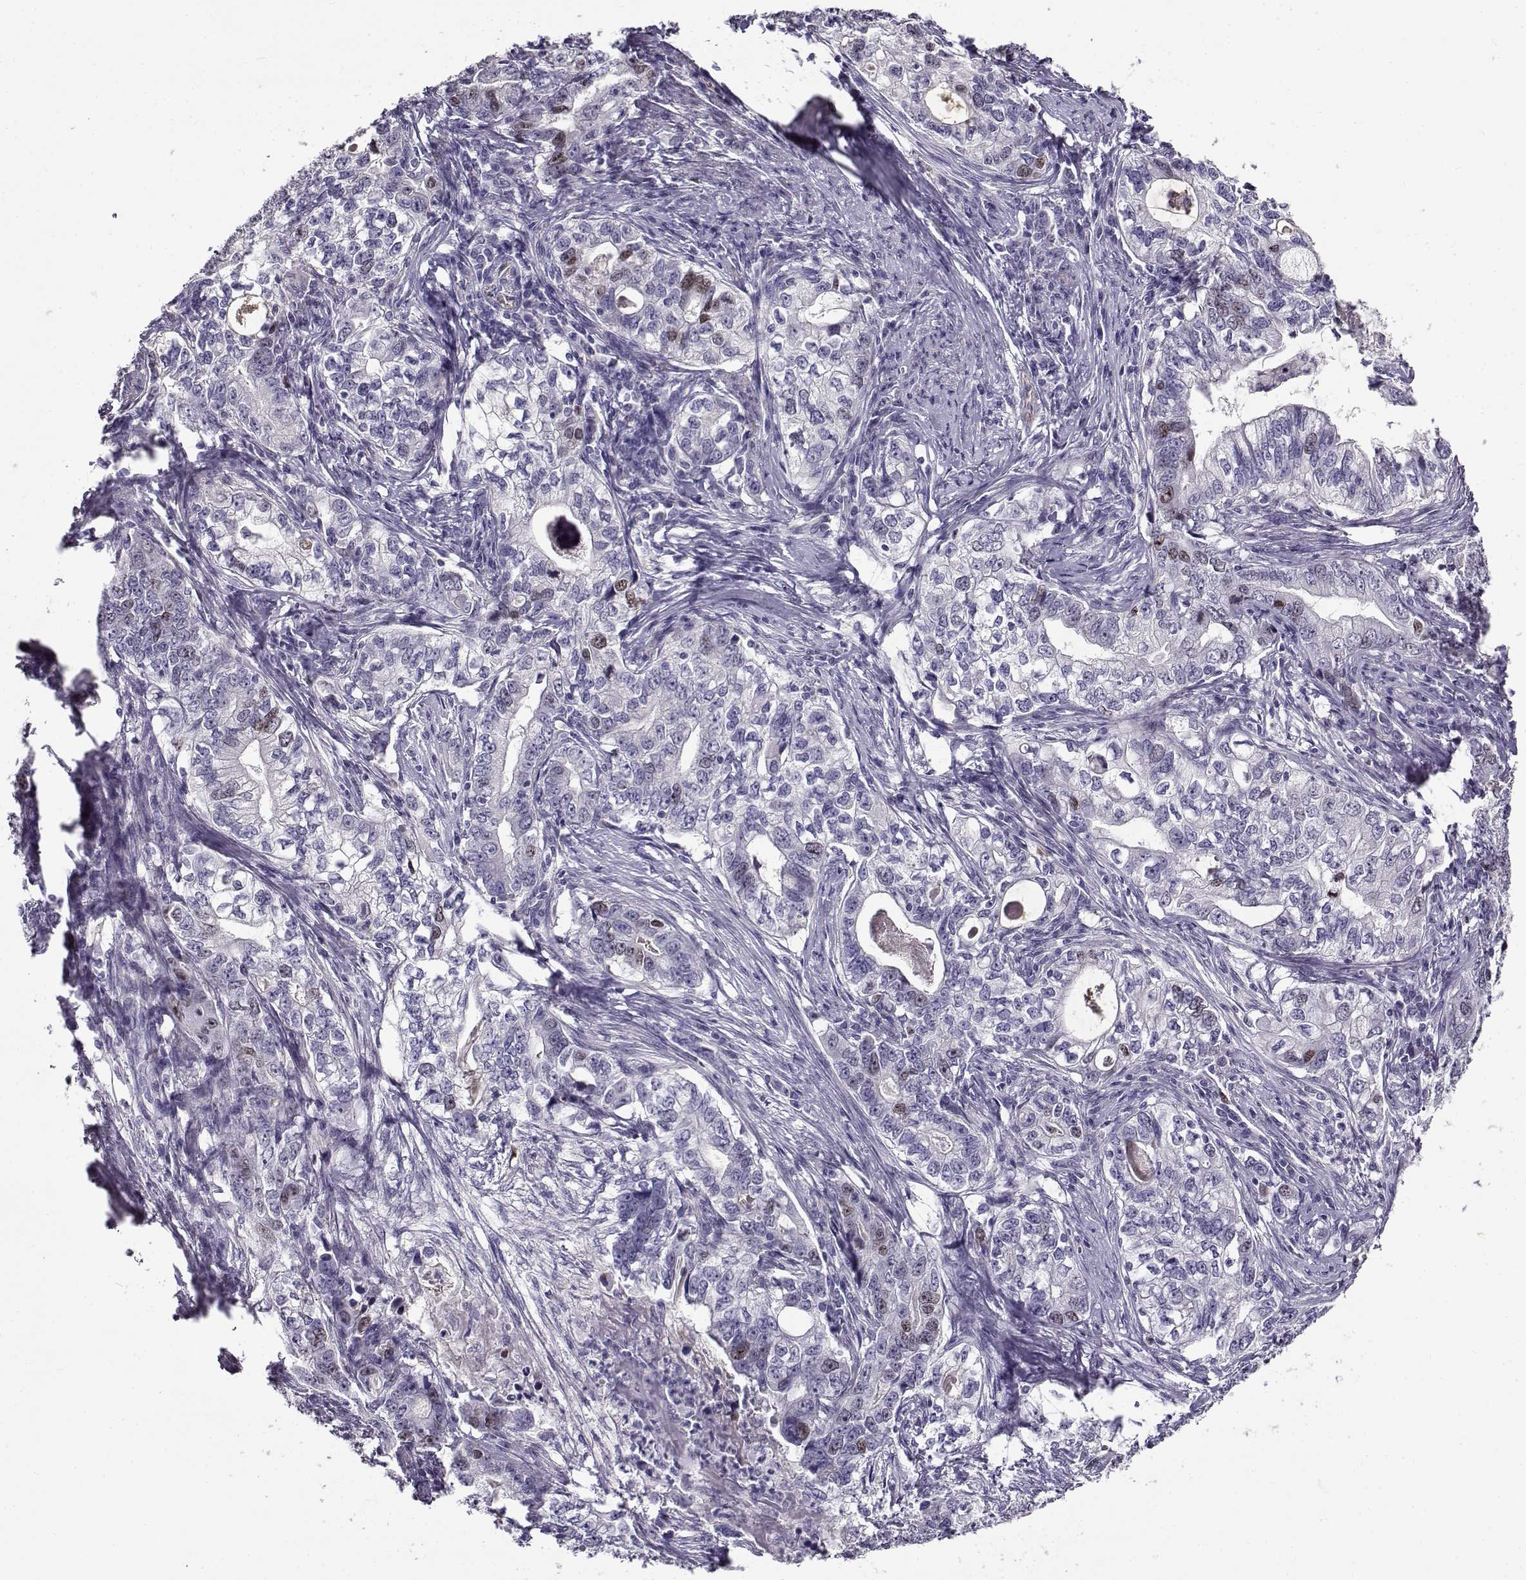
{"staining": {"intensity": "weak", "quantity": "<25%", "location": "nuclear"}, "tissue": "stomach cancer", "cell_type": "Tumor cells", "image_type": "cancer", "snomed": [{"axis": "morphology", "description": "Adenocarcinoma, NOS"}, {"axis": "topography", "description": "Stomach, lower"}], "caption": "Immunohistochemical staining of human stomach adenocarcinoma displays no significant expression in tumor cells.", "gene": "NPW", "patient": {"sex": "female", "age": 72}}